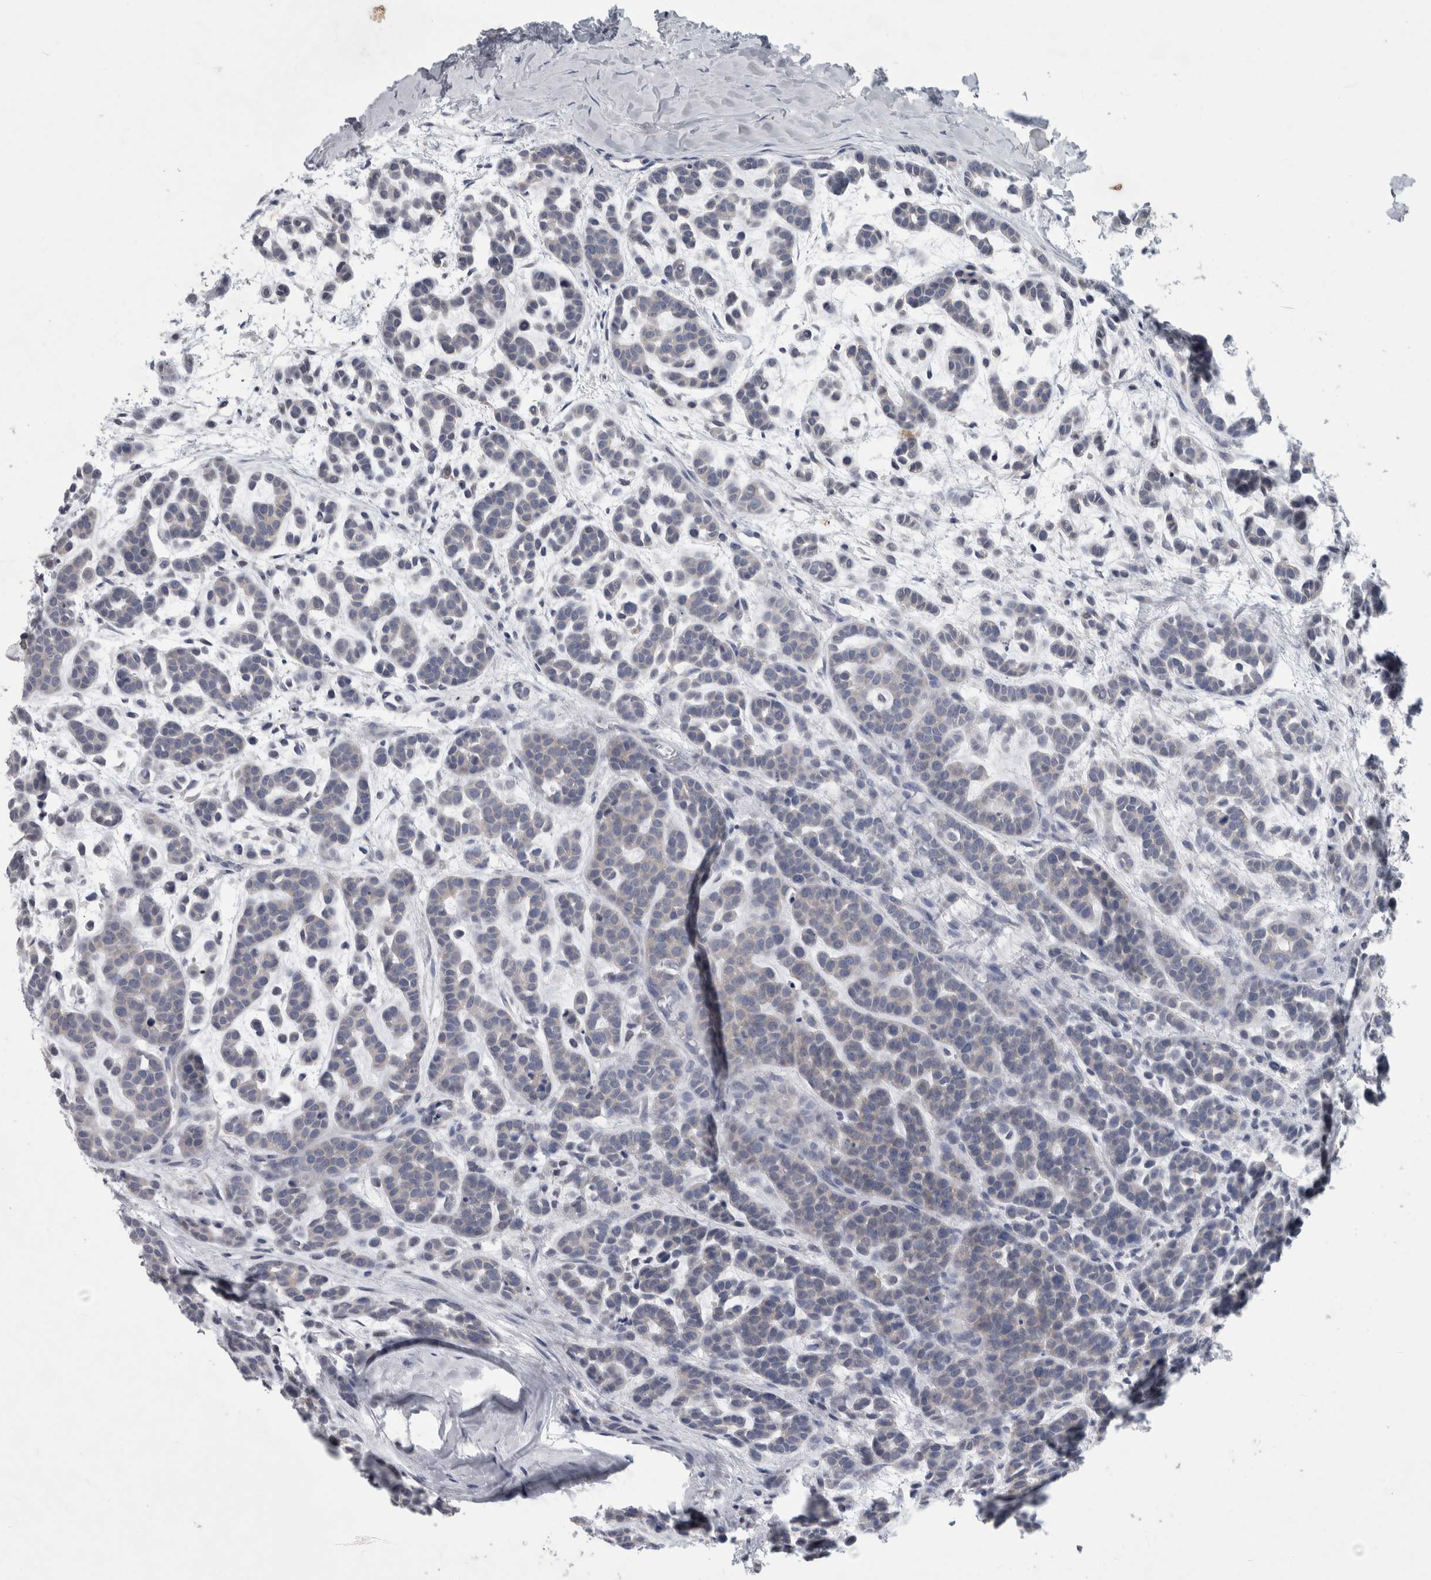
{"staining": {"intensity": "negative", "quantity": "none", "location": "none"}, "tissue": "head and neck cancer", "cell_type": "Tumor cells", "image_type": "cancer", "snomed": [{"axis": "morphology", "description": "Adenocarcinoma, NOS"}, {"axis": "morphology", "description": "Adenoma, NOS"}, {"axis": "topography", "description": "Head-Neck"}], "caption": "An image of human head and neck cancer (adenoma) is negative for staining in tumor cells.", "gene": "FAM83H", "patient": {"sex": "female", "age": 55}}